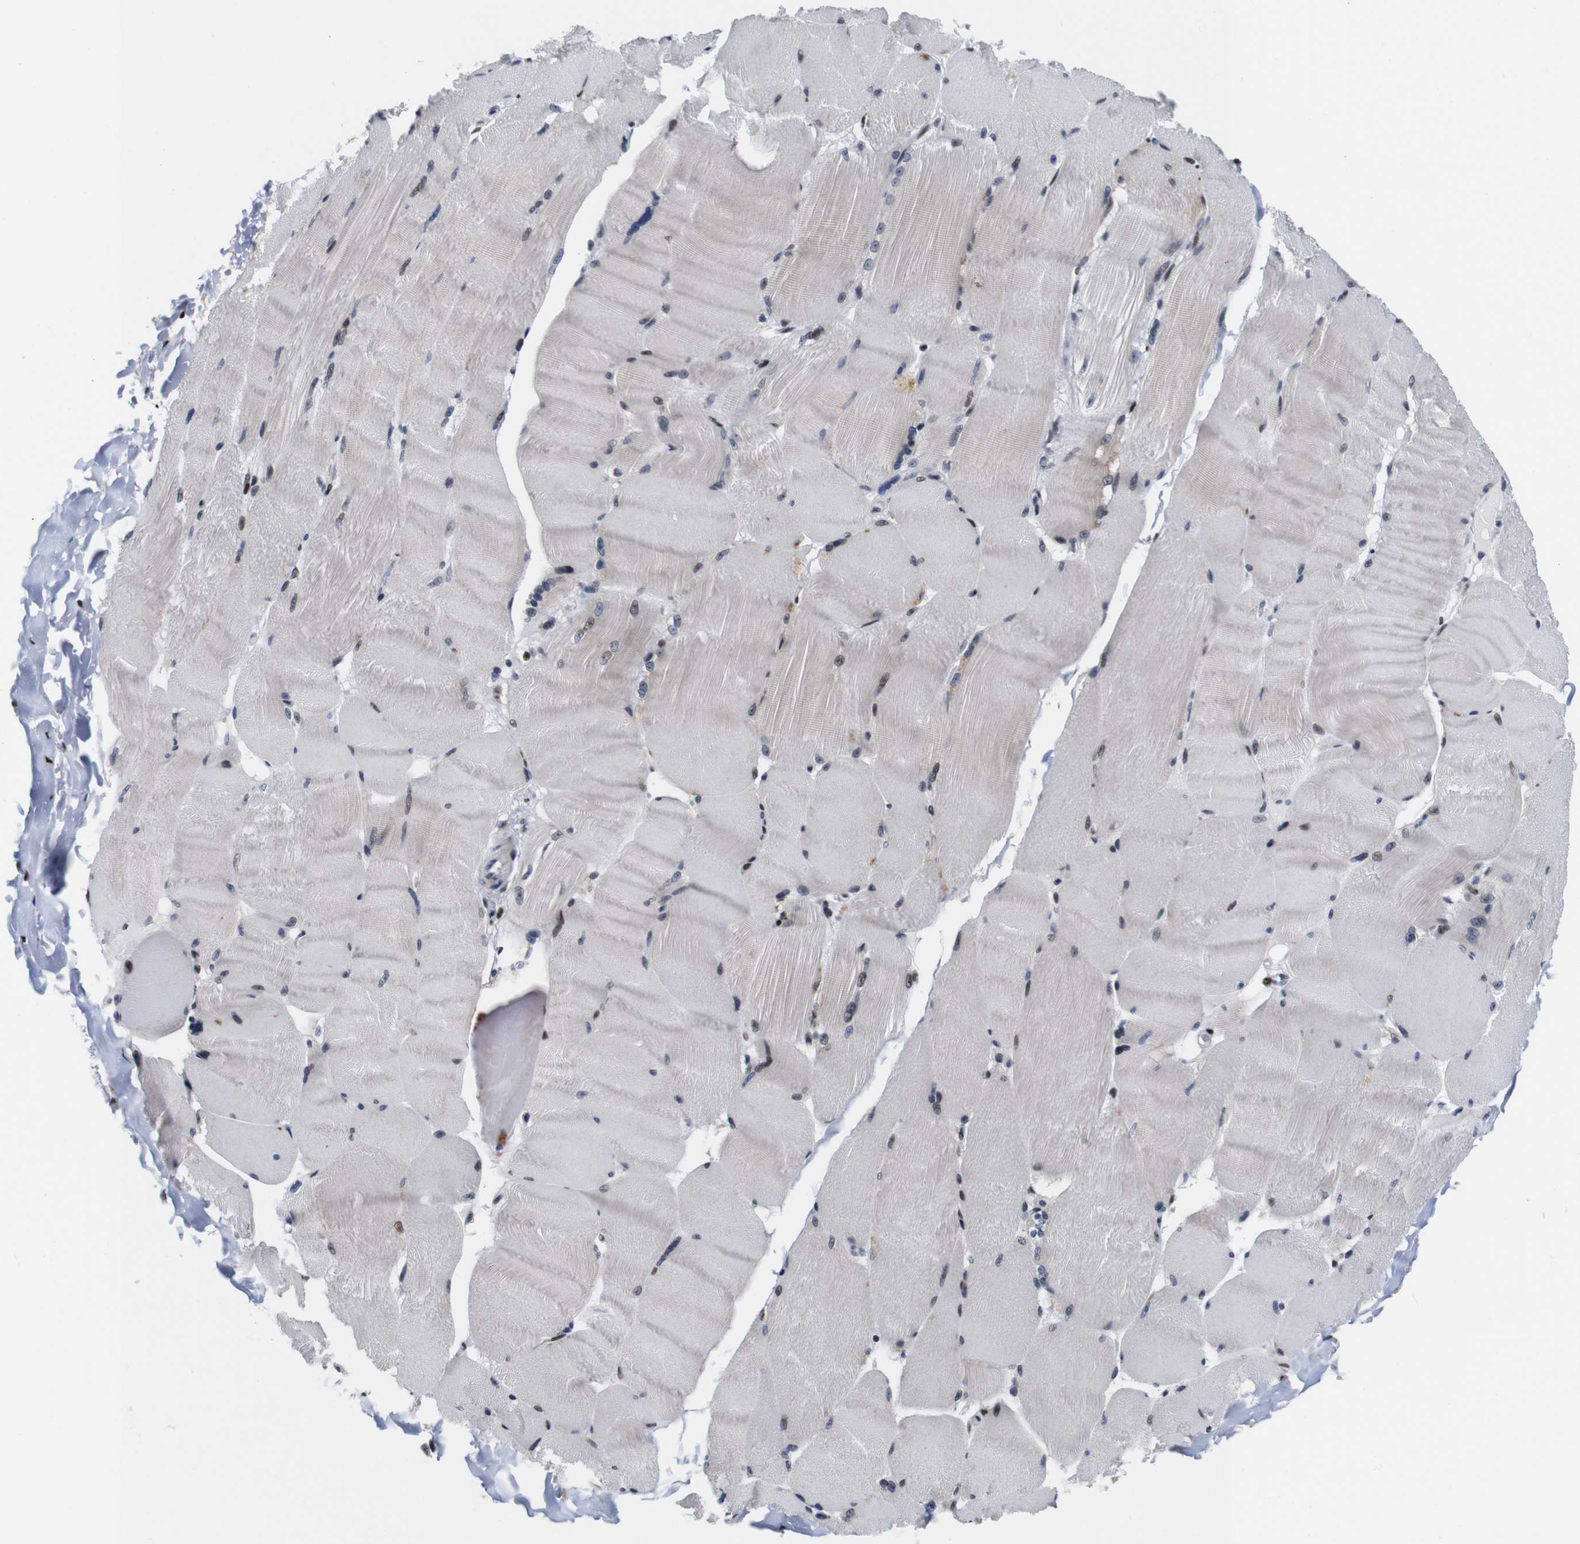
{"staining": {"intensity": "weak", "quantity": "25%-75%", "location": "nuclear"}, "tissue": "skeletal muscle", "cell_type": "Myocytes", "image_type": "normal", "snomed": [{"axis": "morphology", "description": "Normal tissue, NOS"}, {"axis": "topography", "description": "Skin"}, {"axis": "topography", "description": "Skeletal muscle"}], "caption": "A brown stain labels weak nuclear expression of a protein in myocytes of benign skeletal muscle.", "gene": "GATA6", "patient": {"sex": "male", "age": 83}}